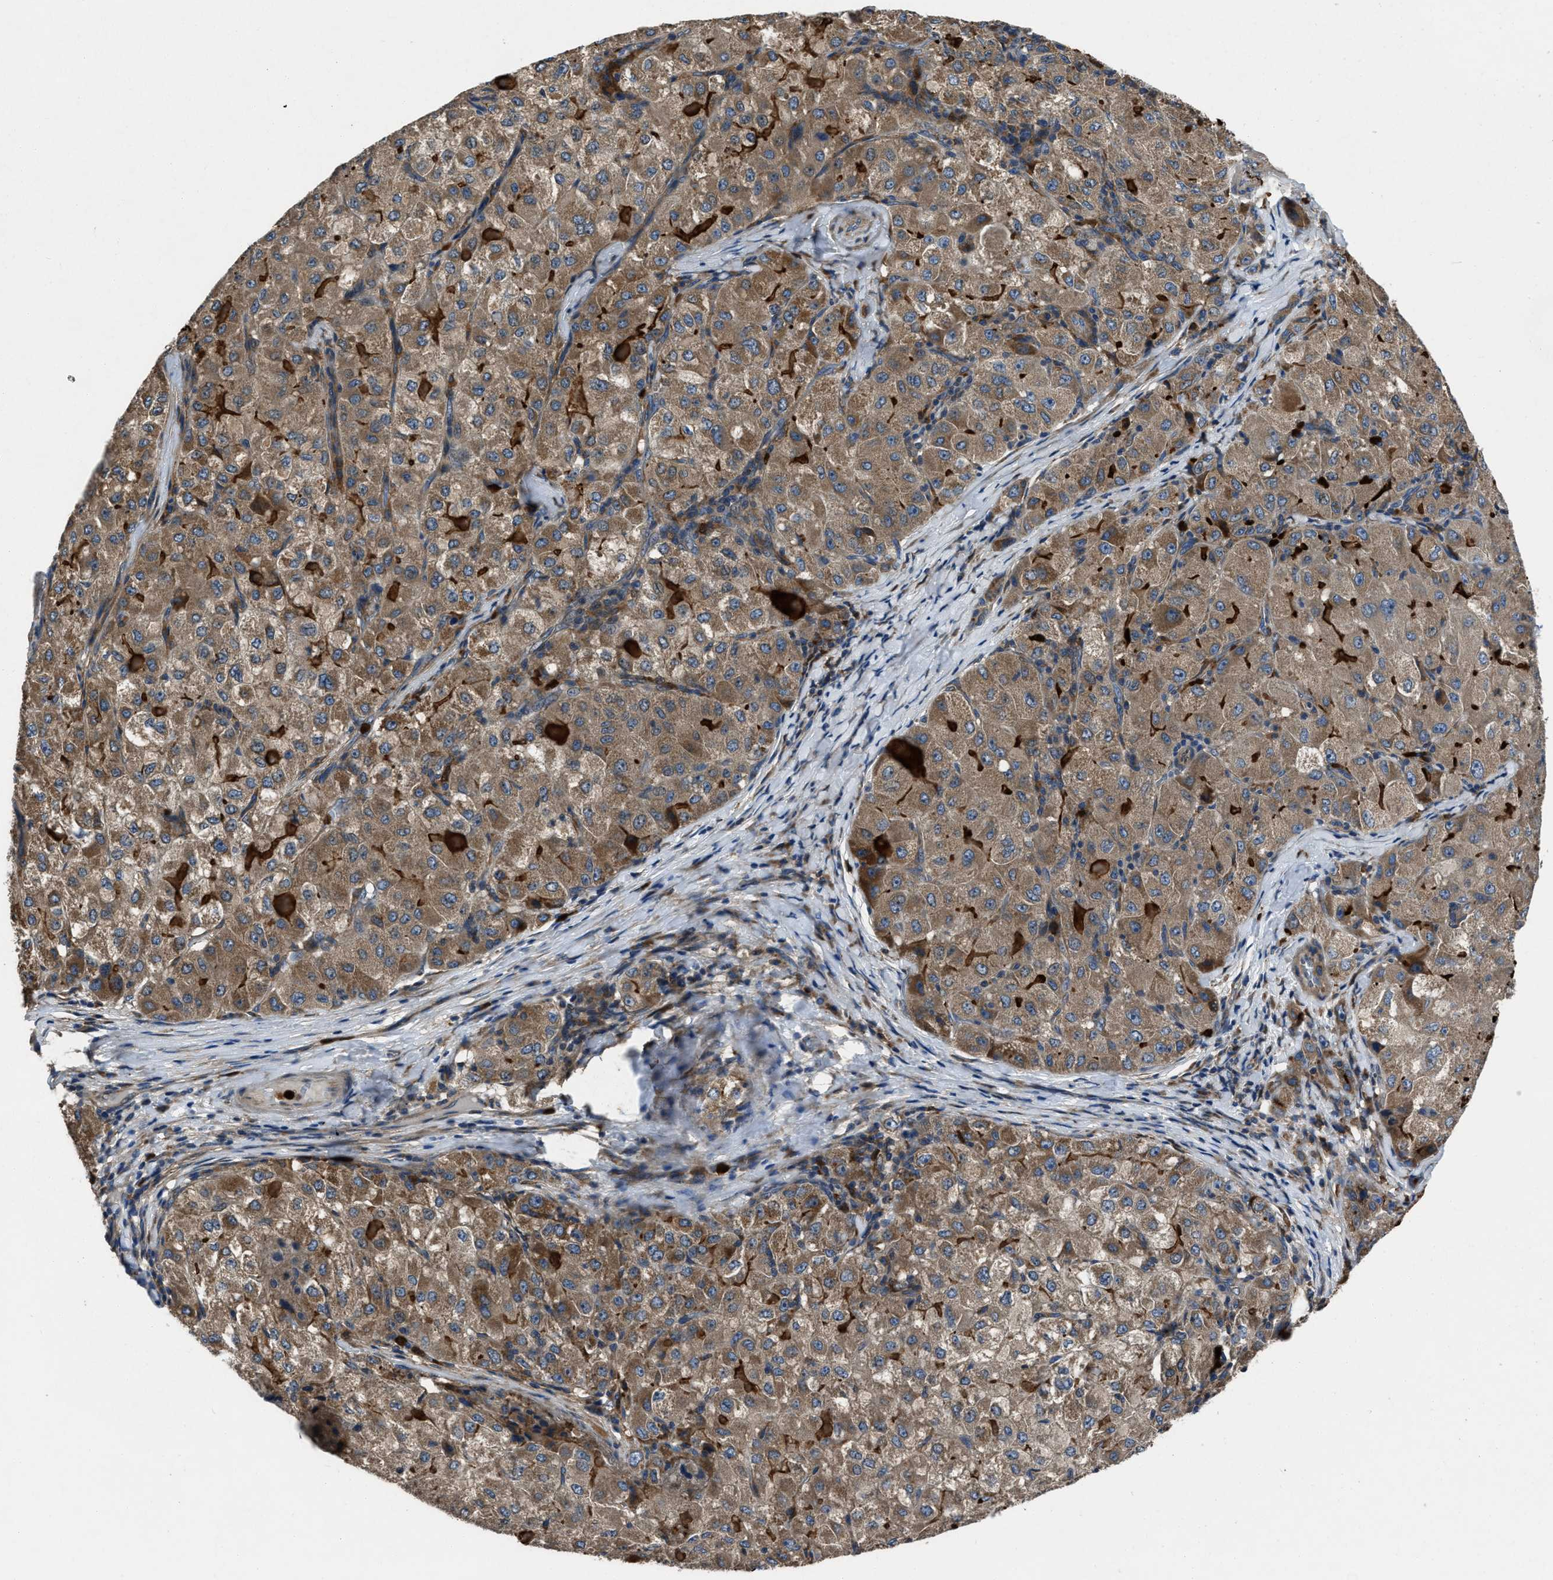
{"staining": {"intensity": "moderate", "quantity": ">75%", "location": "cytoplasmic/membranous"}, "tissue": "liver cancer", "cell_type": "Tumor cells", "image_type": "cancer", "snomed": [{"axis": "morphology", "description": "Carcinoma, Hepatocellular, NOS"}, {"axis": "topography", "description": "Liver"}], "caption": "Human hepatocellular carcinoma (liver) stained with a brown dye shows moderate cytoplasmic/membranous positive positivity in approximately >75% of tumor cells.", "gene": "ANGPT1", "patient": {"sex": "male", "age": 80}}